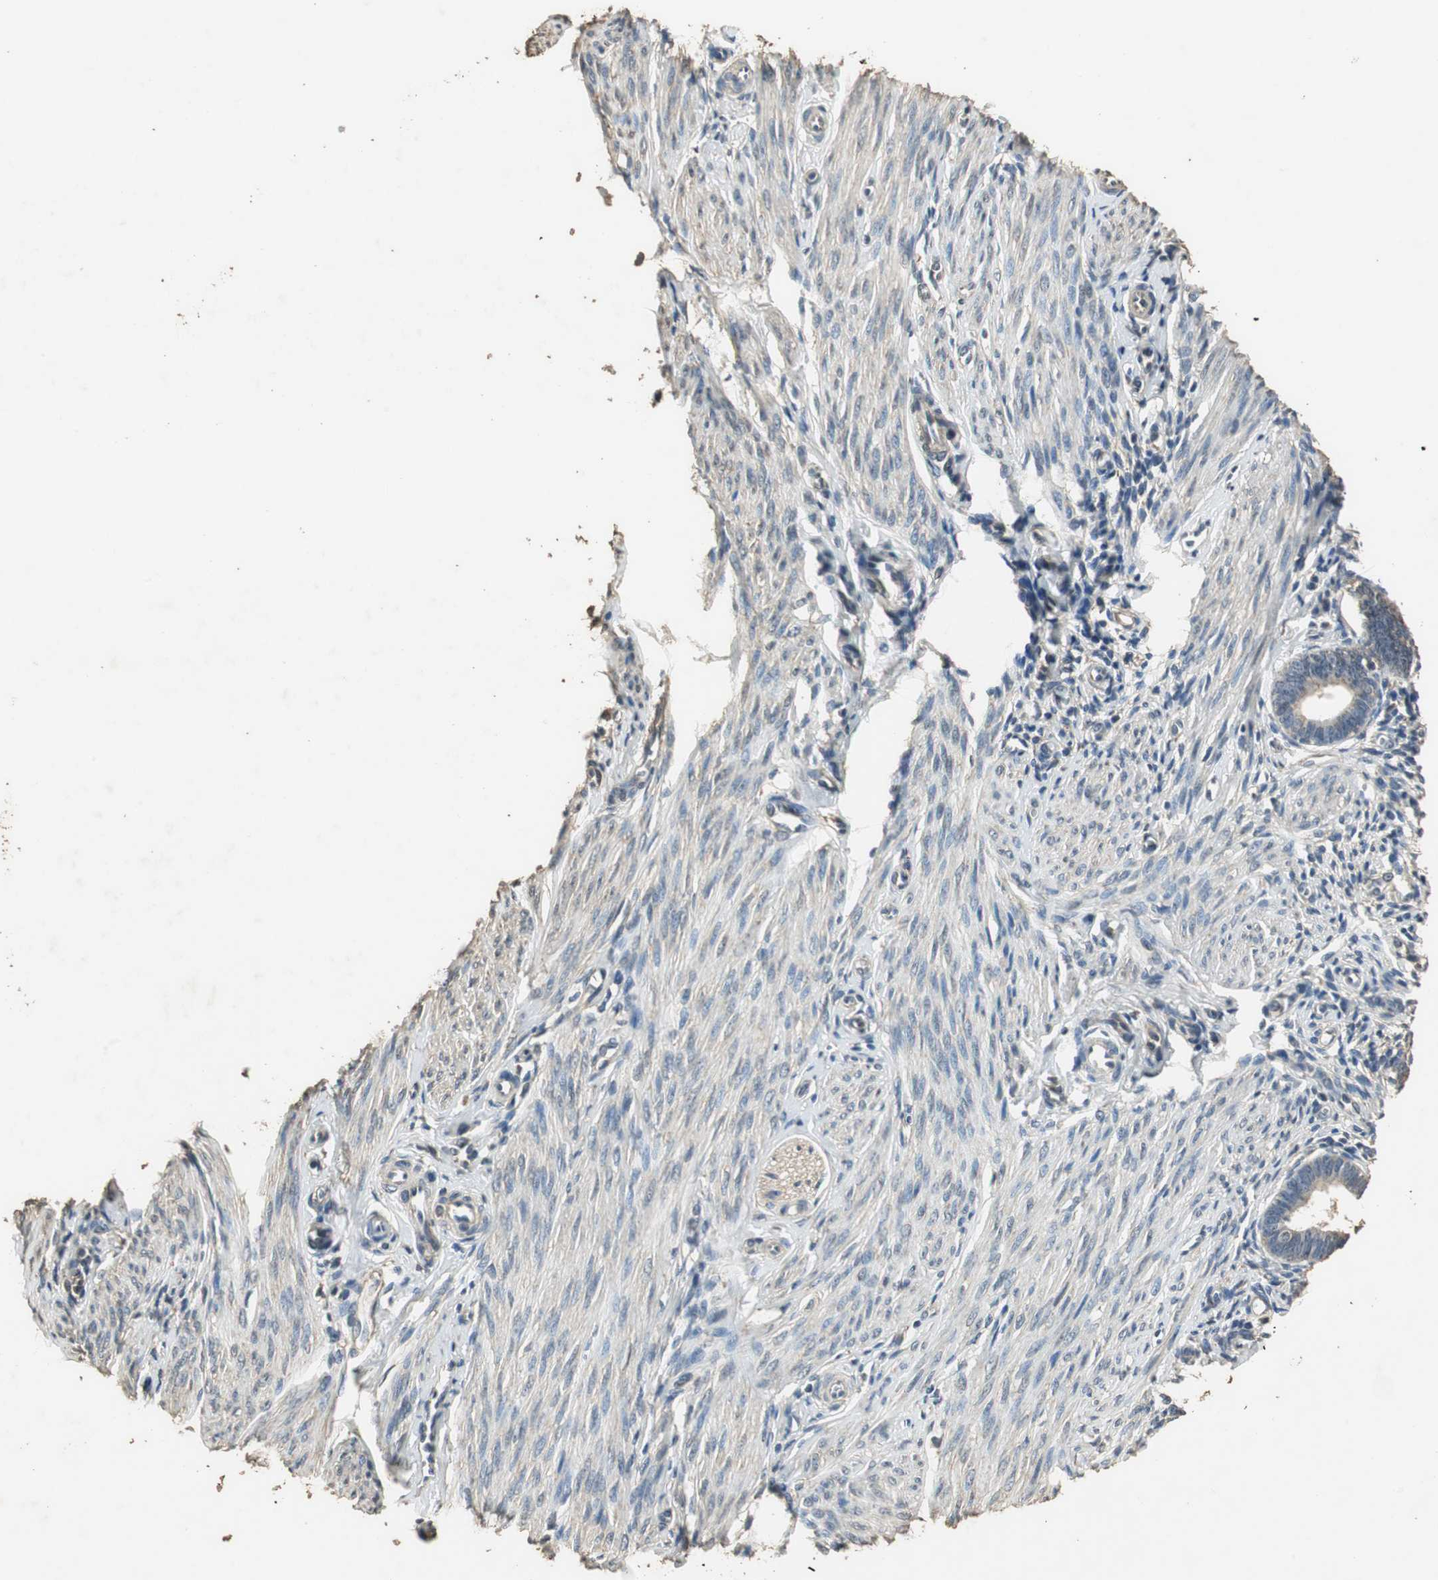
{"staining": {"intensity": "weak", "quantity": "25%-75%", "location": "cytoplasmic/membranous"}, "tissue": "endometrium", "cell_type": "Cells in endometrial stroma", "image_type": "normal", "snomed": [{"axis": "morphology", "description": "Normal tissue, NOS"}, {"axis": "topography", "description": "Endometrium"}], "caption": "An image of human endometrium stained for a protein exhibits weak cytoplasmic/membranous brown staining in cells in endometrial stroma. (DAB IHC with brightfield microscopy, high magnification).", "gene": "TMPRSS4", "patient": {"sex": "female", "age": 27}}